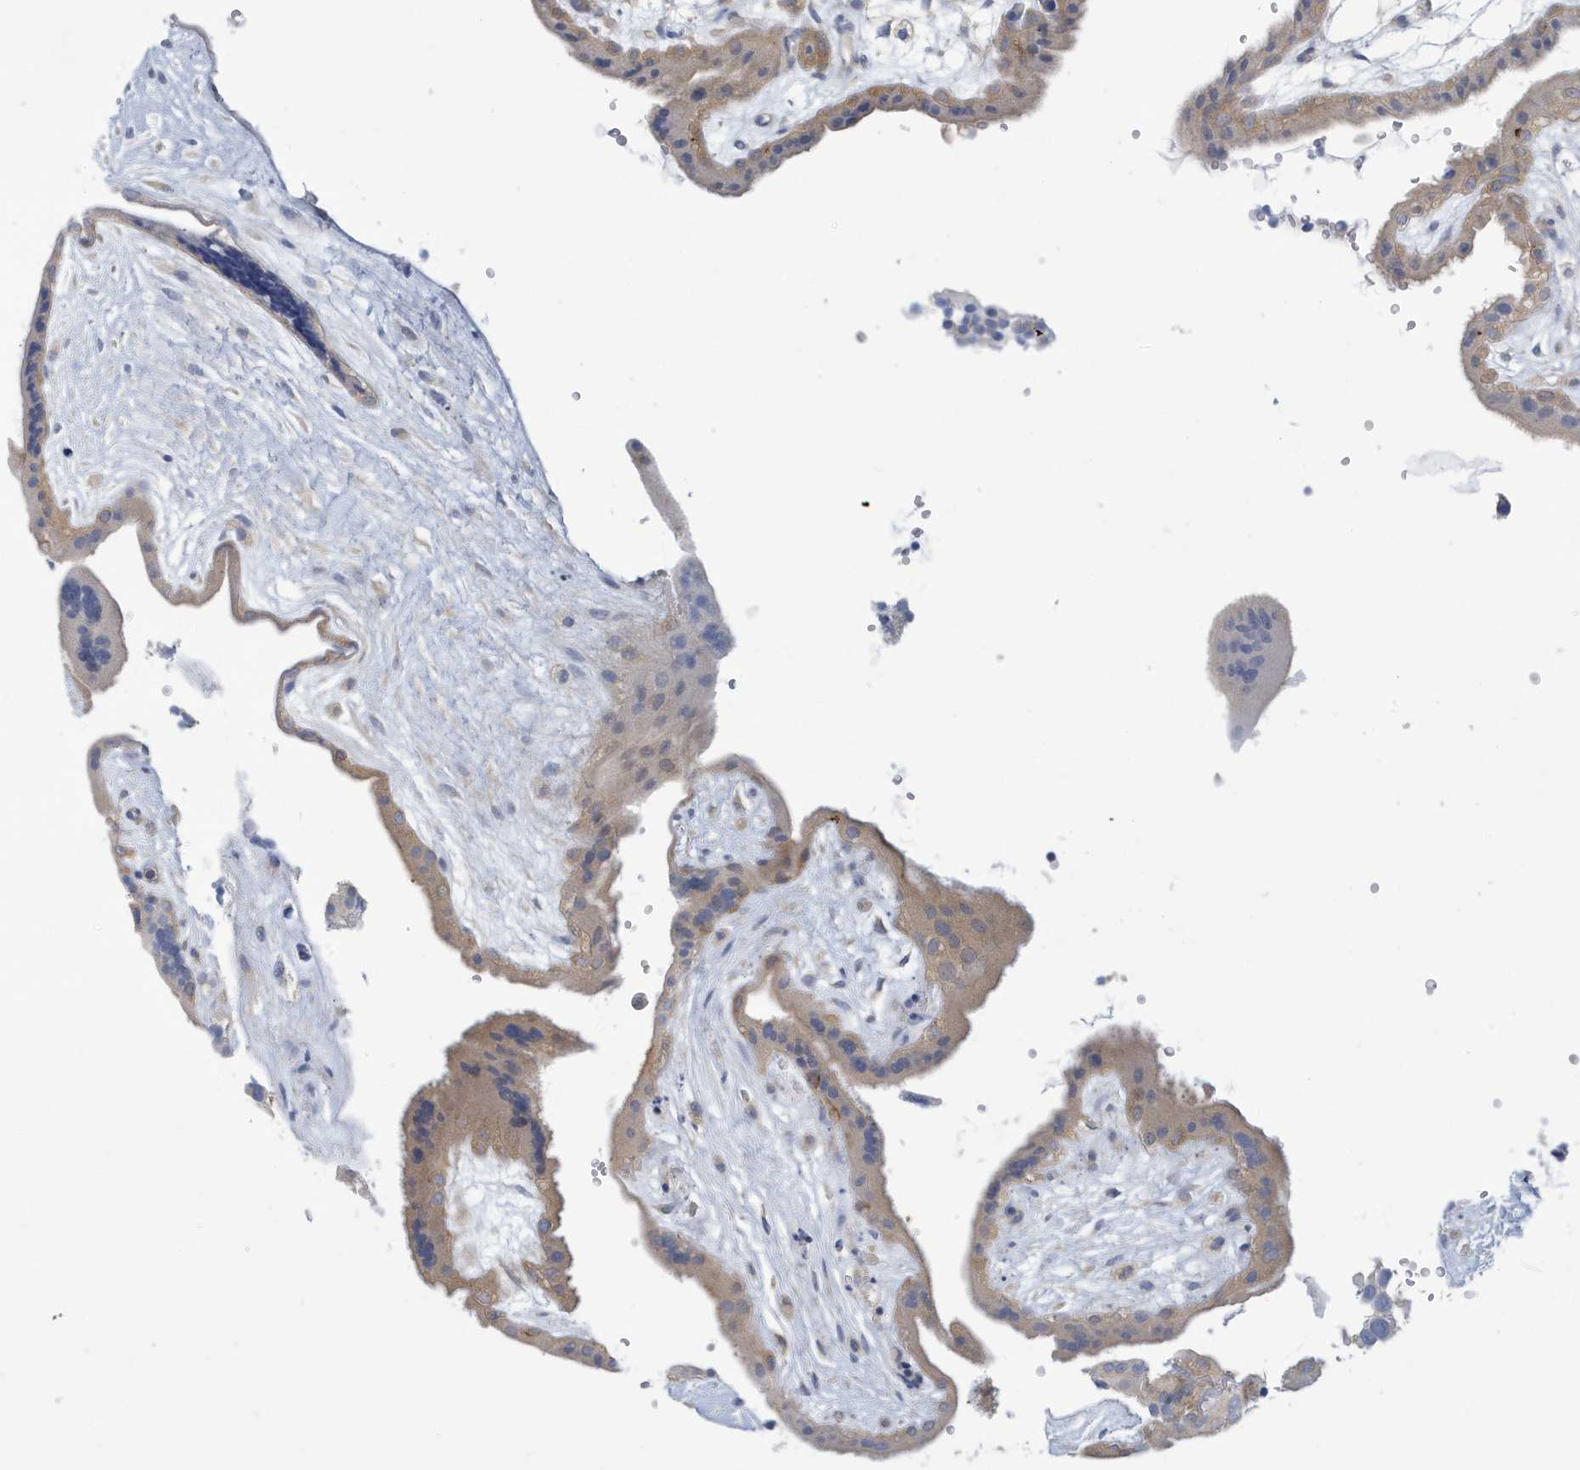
{"staining": {"intensity": "weak", "quantity": ">75%", "location": "cytoplasmic/membranous"}, "tissue": "placenta", "cell_type": "Decidual cells", "image_type": "normal", "snomed": [{"axis": "morphology", "description": "Normal tissue, NOS"}, {"axis": "topography", "description": "Placenta"}], "caption": "Protein expression analysis of unremarkable placenta displays weak cytoplasmic/membranous positivity in about >75% of decidual cells.", "gene": "VTA1", "patient": {"sex": "female", "age": 18}}